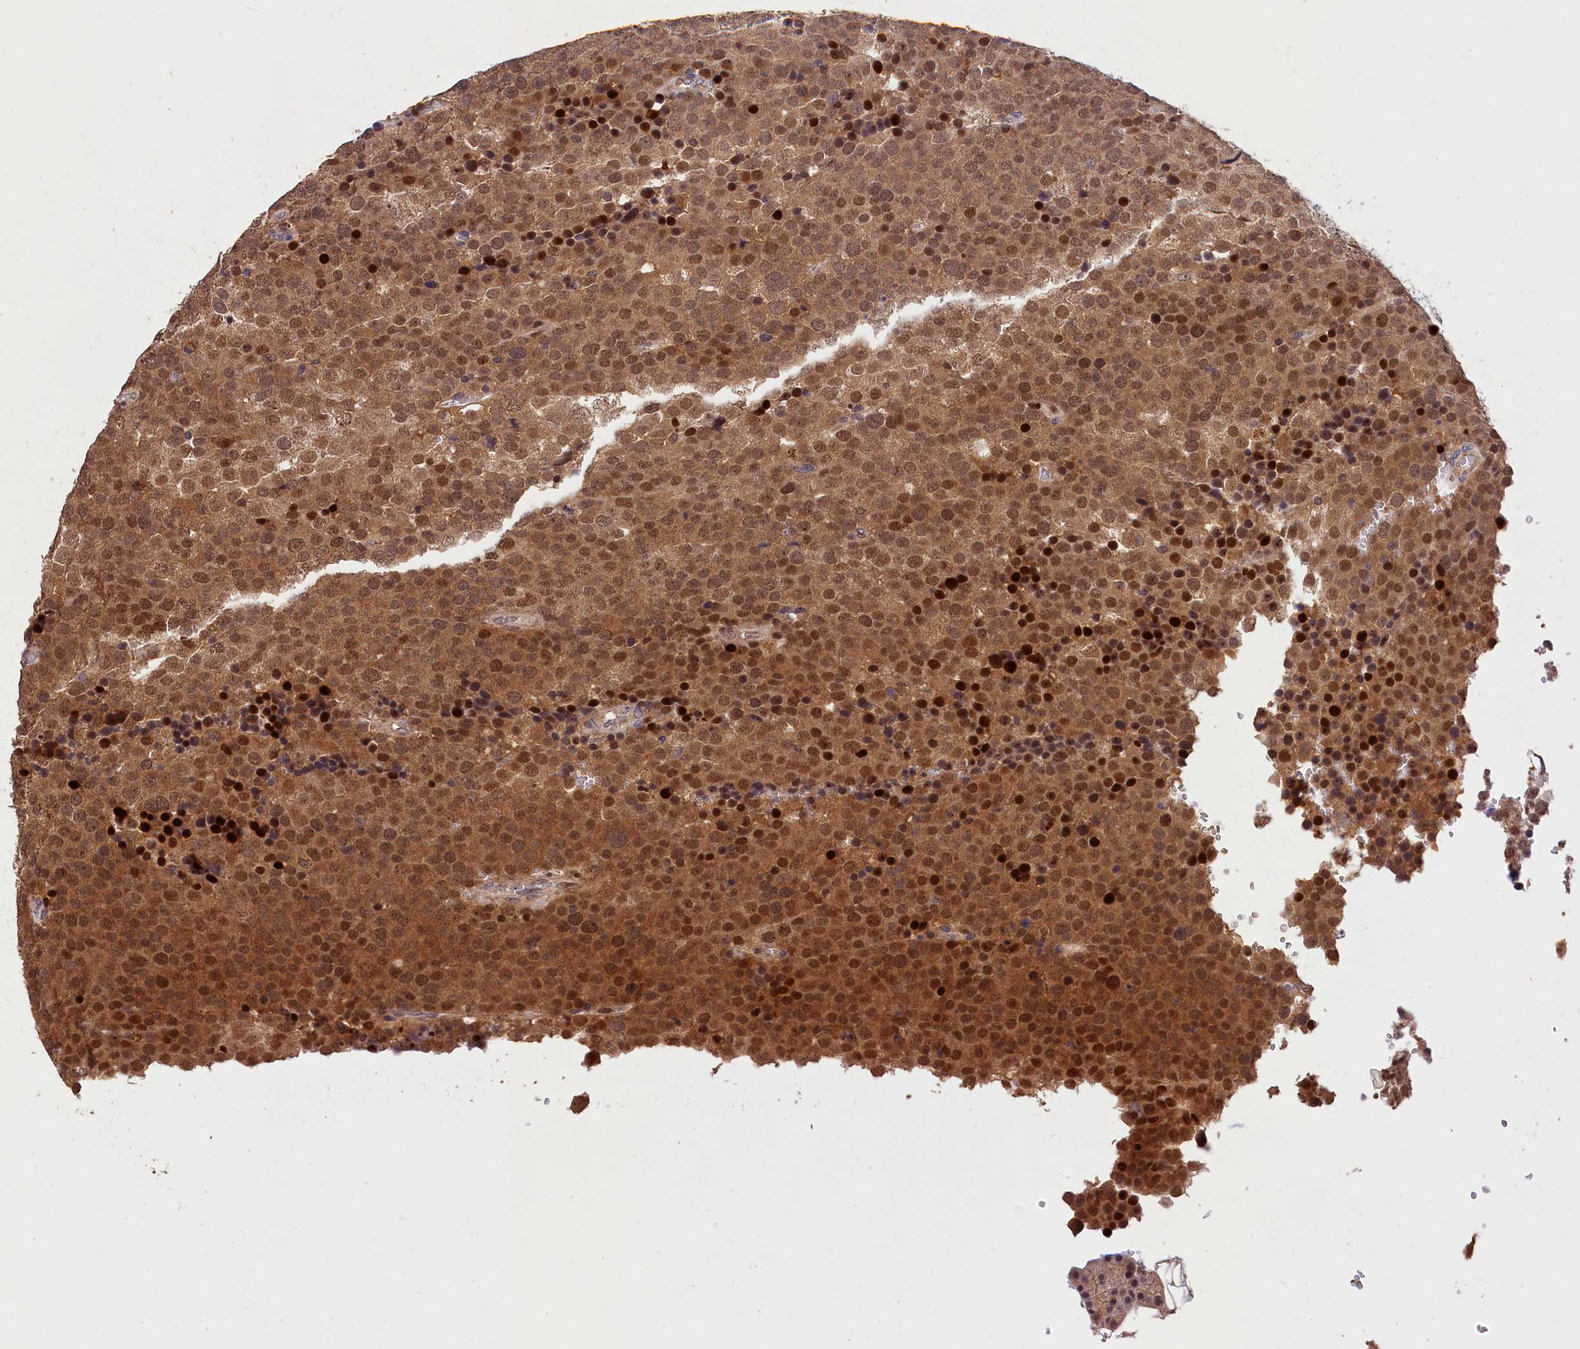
{"staining": {"intensity": "strong", "quantity": ">75%", "location": "cytoplasmic/membranous,nuclear"}, "tissue": "testis cancer", "cell_type": "Tumor cells", "image_type": "cancer", "snomed": [{"axis": "morphology", "description": "Seminoma, NOS"}, {"axis": "topography", "description": "Testis"}], "caption": "Brown immunohistochemical staining in testis cancer (seminoma) reveals strong cytoplasmic/membranous and nuclear positivity in approximately >75% of tumor cells. Using DAB (3,3'-diaminobenzidine) (brown) and hematoxylin (blue) stains, captured at high magnification using brightfield microscopy.", "gene": "PHAF1", "patient": {"sex": "male", "age": 71}}